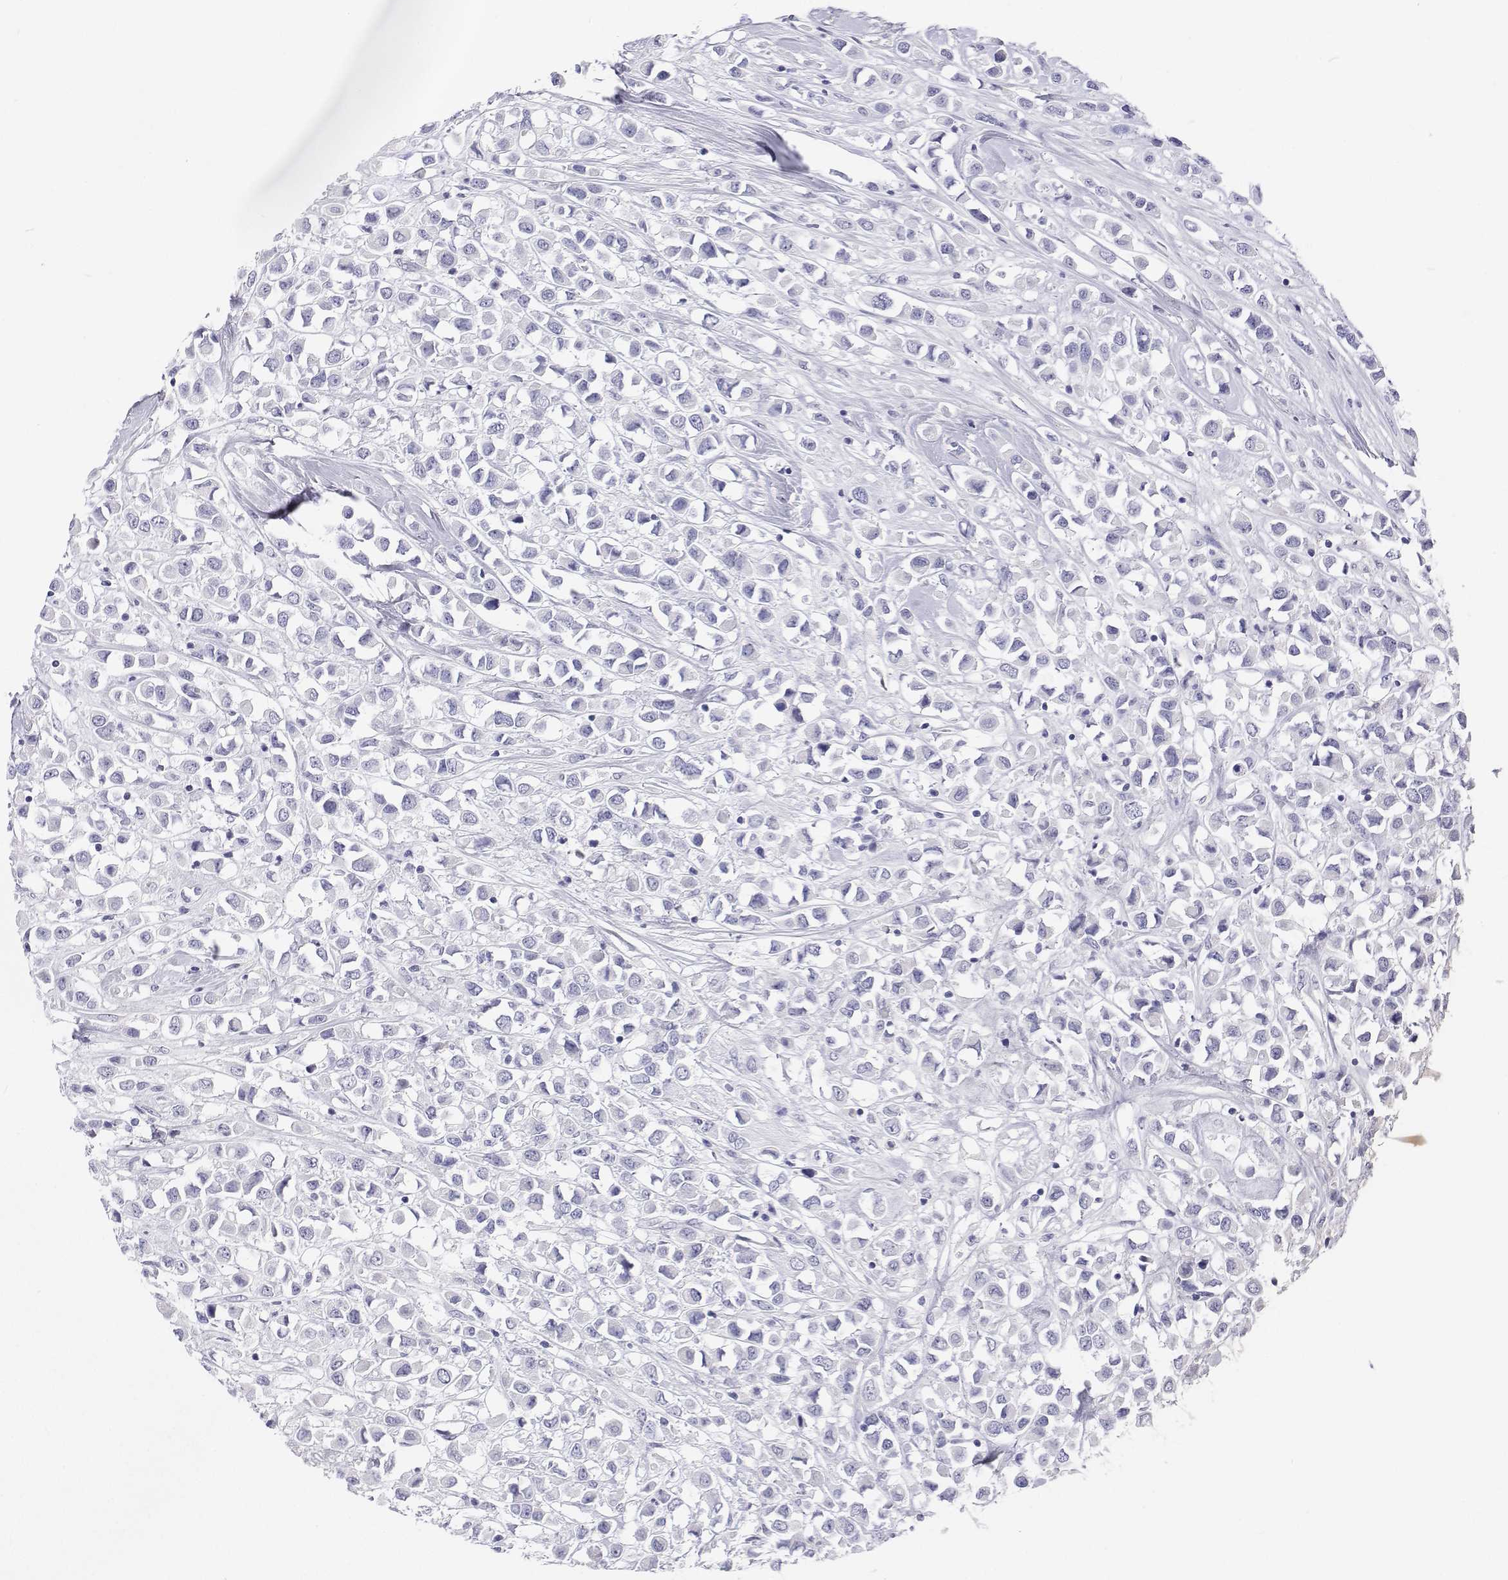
{"staining": {"intensity": "negative", "quantity": "none", "location": "none"}, "tissue": "breast cancer", "cell_type": "Tumor cells", "image_type": "cancer", "snomed": [{"axis": "morphology", "description": "Duct carcinoma"}, {"axis": "topography", "description": "Breast"}], "caption": "Immunohistochemistry micrograph of breast infiltrating ductal carcinoma stained for a protein (brown), which demonstrates no staining in tumor cells. The staining is performed using DAB brown chromogen with nuclei counter-stained in using hematoxylin.", "gene": "SFTPB", "patient": {"sex": "female", "age": 61}}